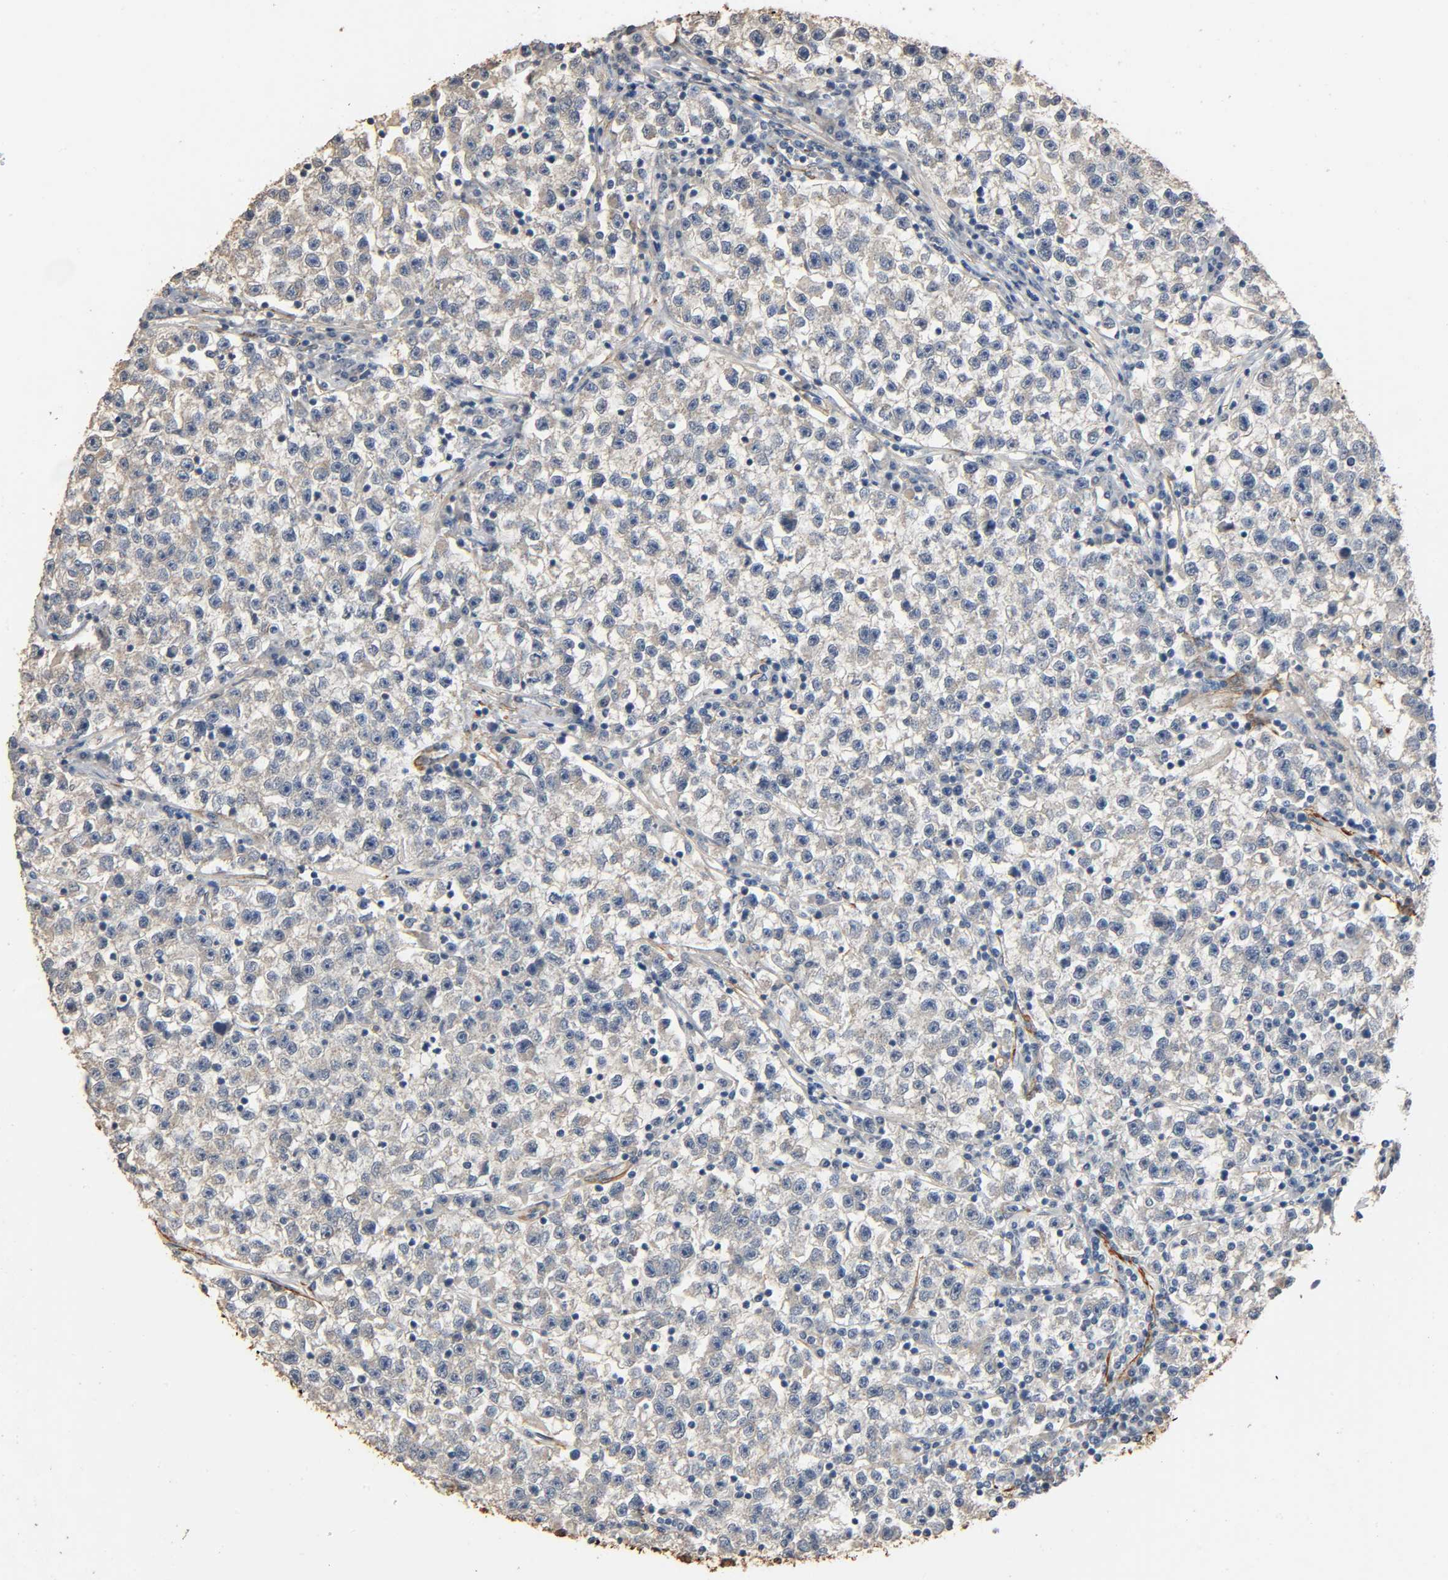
{"staining": {"intensity": "weak", "quantity": ">75%", "location": "cytoplasmic/membranous"}, "tissue": "testis cancer", "cell_type": "Tumor cells", "image_type": "cancer", "snomed": [{"axis": "morphology", "description": "Seminoma, NOS"}, {"axis": "topography", "description": "Testis"}], "caption": "Immunohistochemistry (IHC) of human testis seminoma displays low levels of weak cytoplasmic/membranous expression in approximately >75% of tumor cells. (Brightfield microscopy of DAB IHC at high magnification).", "gene": "GSTA3", "patient": {"sex": "male", "age": 22}}